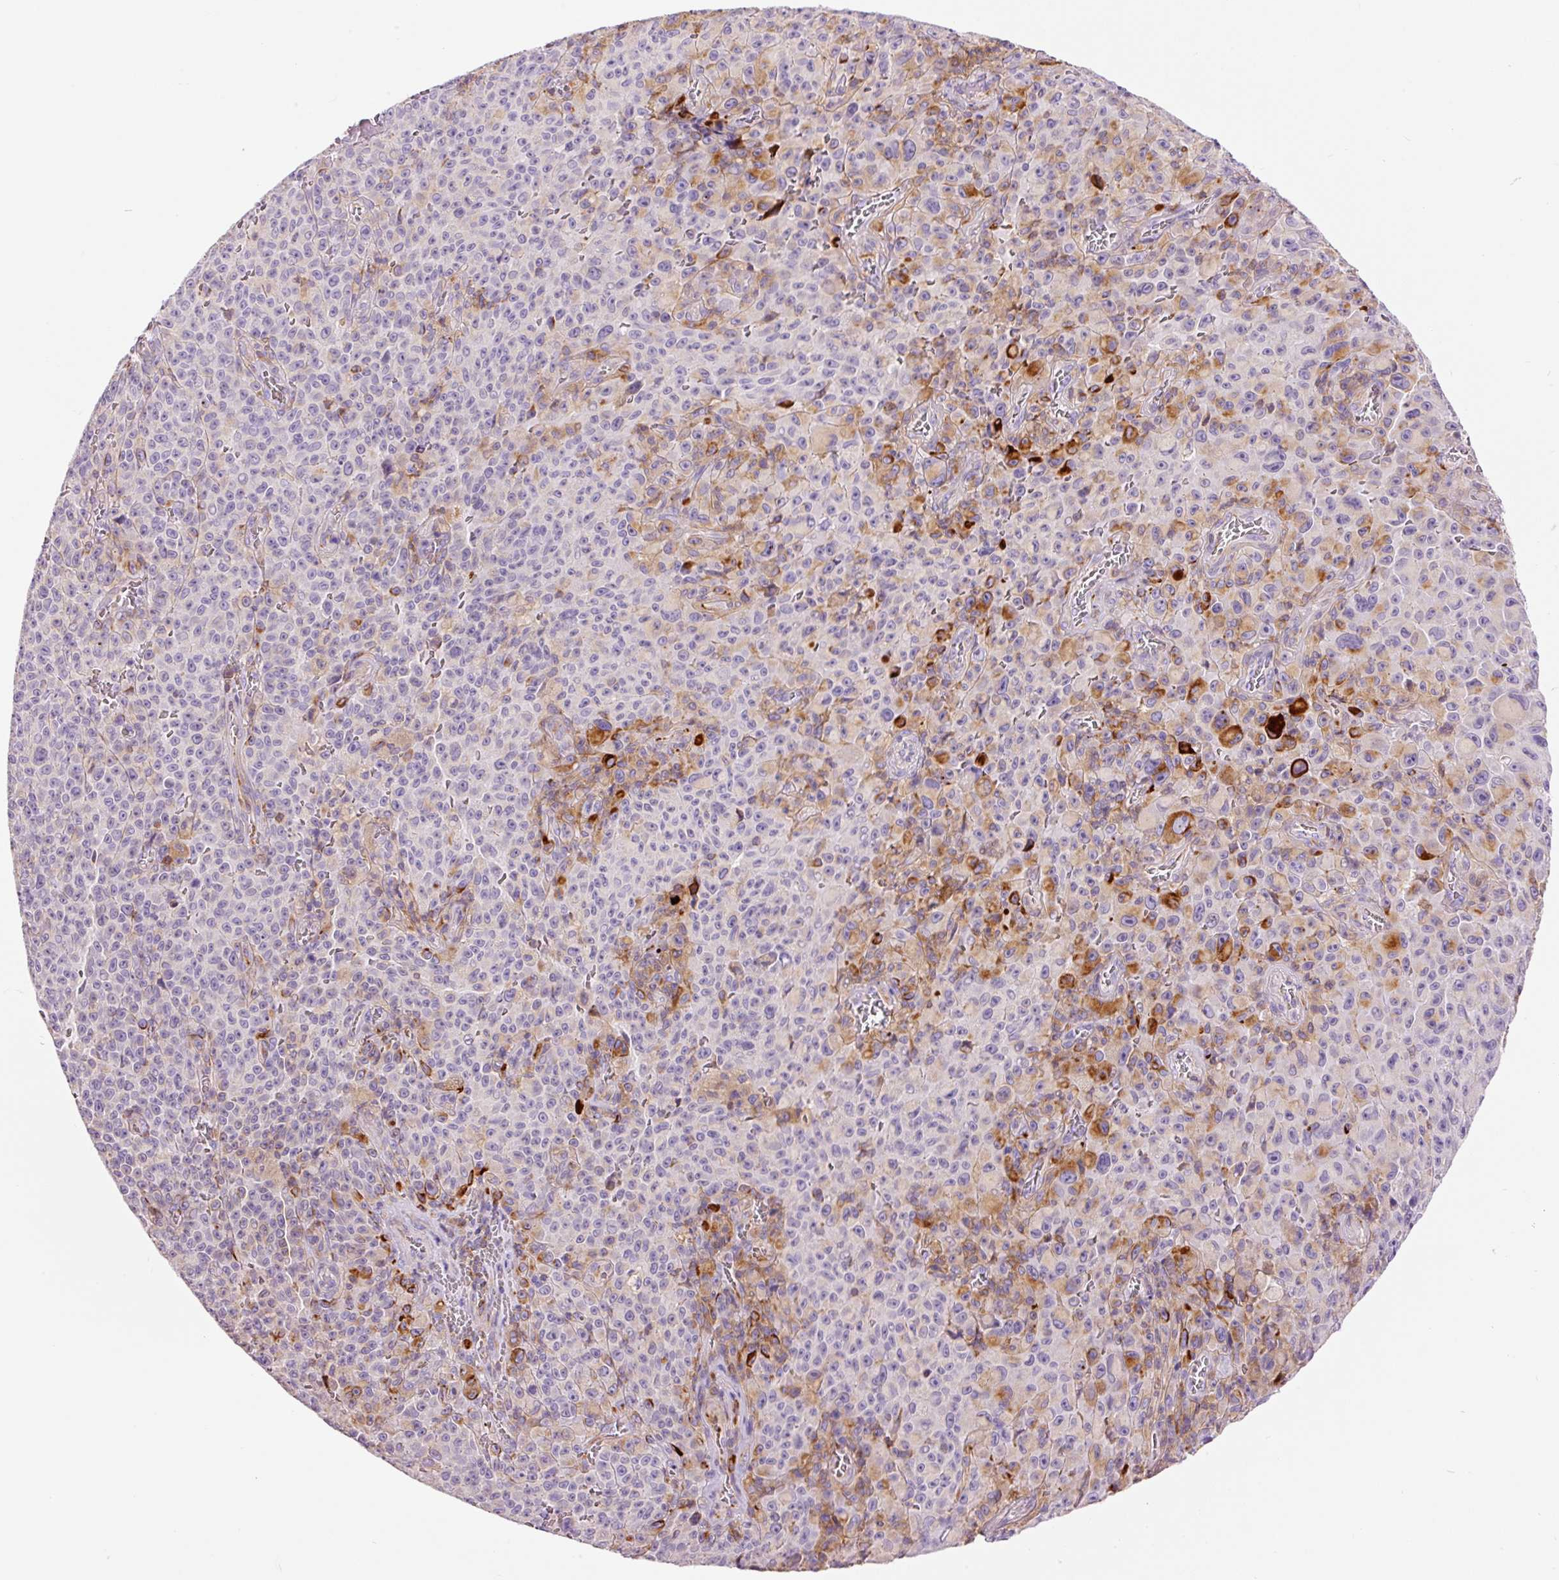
{"staining": {"intensity": "negative", "quantity": "none", "location": "none"}, "tissue": "melanoma", "cell_type": "Tumor cells", "image_type": "cancer", "snomed": [{"axis": "morphology", "description": "Malignant melanoma, NOS"}, {"axis": "topography", "description": "Skin"}], "caption": "Malignant melanoma stained for a protein using immunohistochemistry reveals no expression tumor cells.", "gene": "DOK6", "patient": {"sex": "female", "age": 82}}